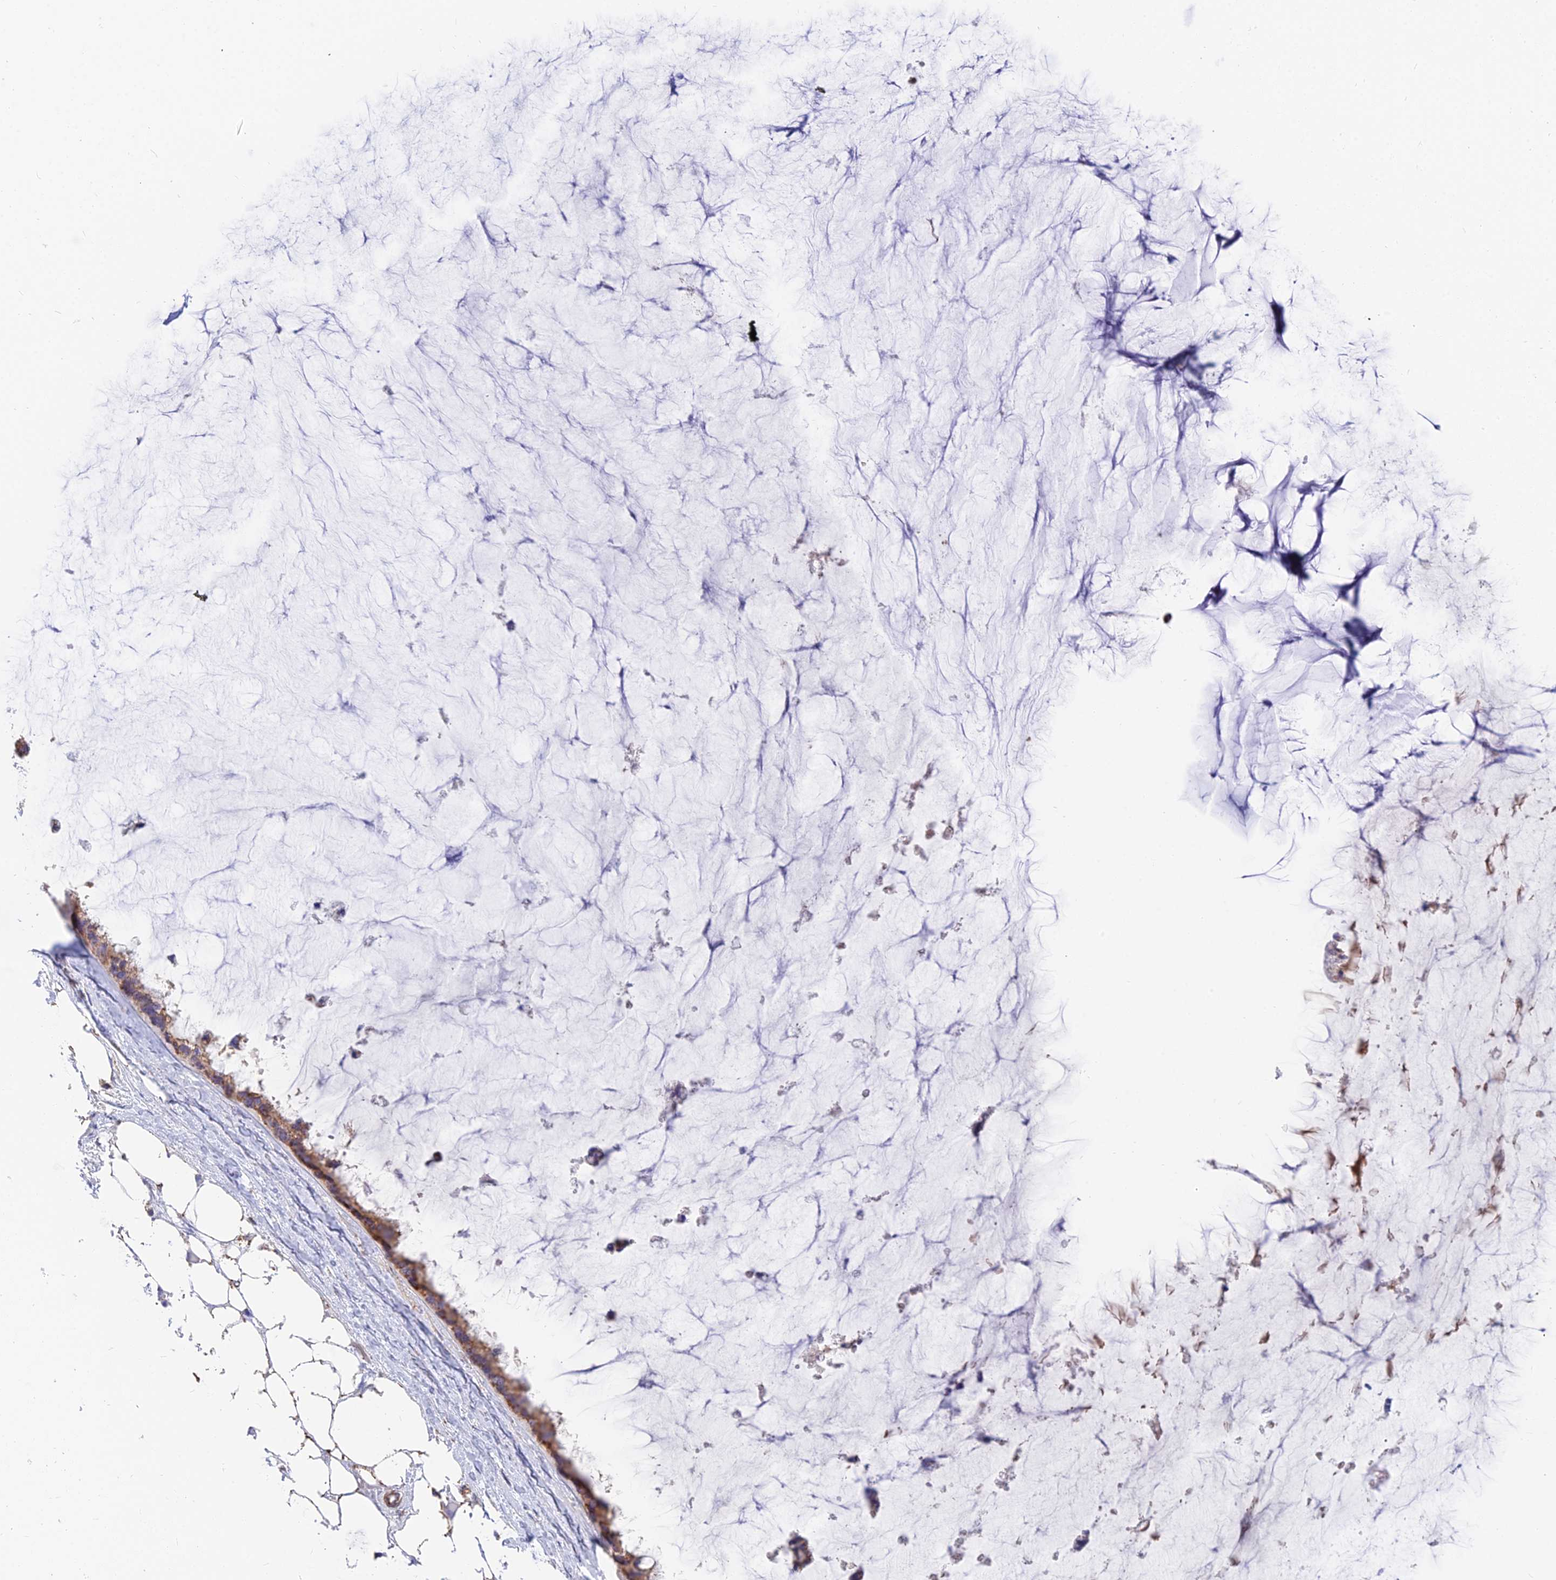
{"staining": {"intensity": "moderate", "quantity": ">75%", "location": "cytoplasmic/membranous"}, "tissue": "ovarian cancer", "cell_type": "Tumor cells", "image_type": "cancer", "snomed": [{"axis": "morphology", "description": "Cystadenocarcinoma, mucinous, NOS"}, {"axis": "topography", "description": "Ovary"}], "caption": "Moderate cytoplasmic/membranous protein positivity is appreciated in about >75% of tumor cells in ovarian cancer (mucinous cystadenocarcinoma).", "gene": "TIGD6", "patient": {"sex": "female", "age": 39}}